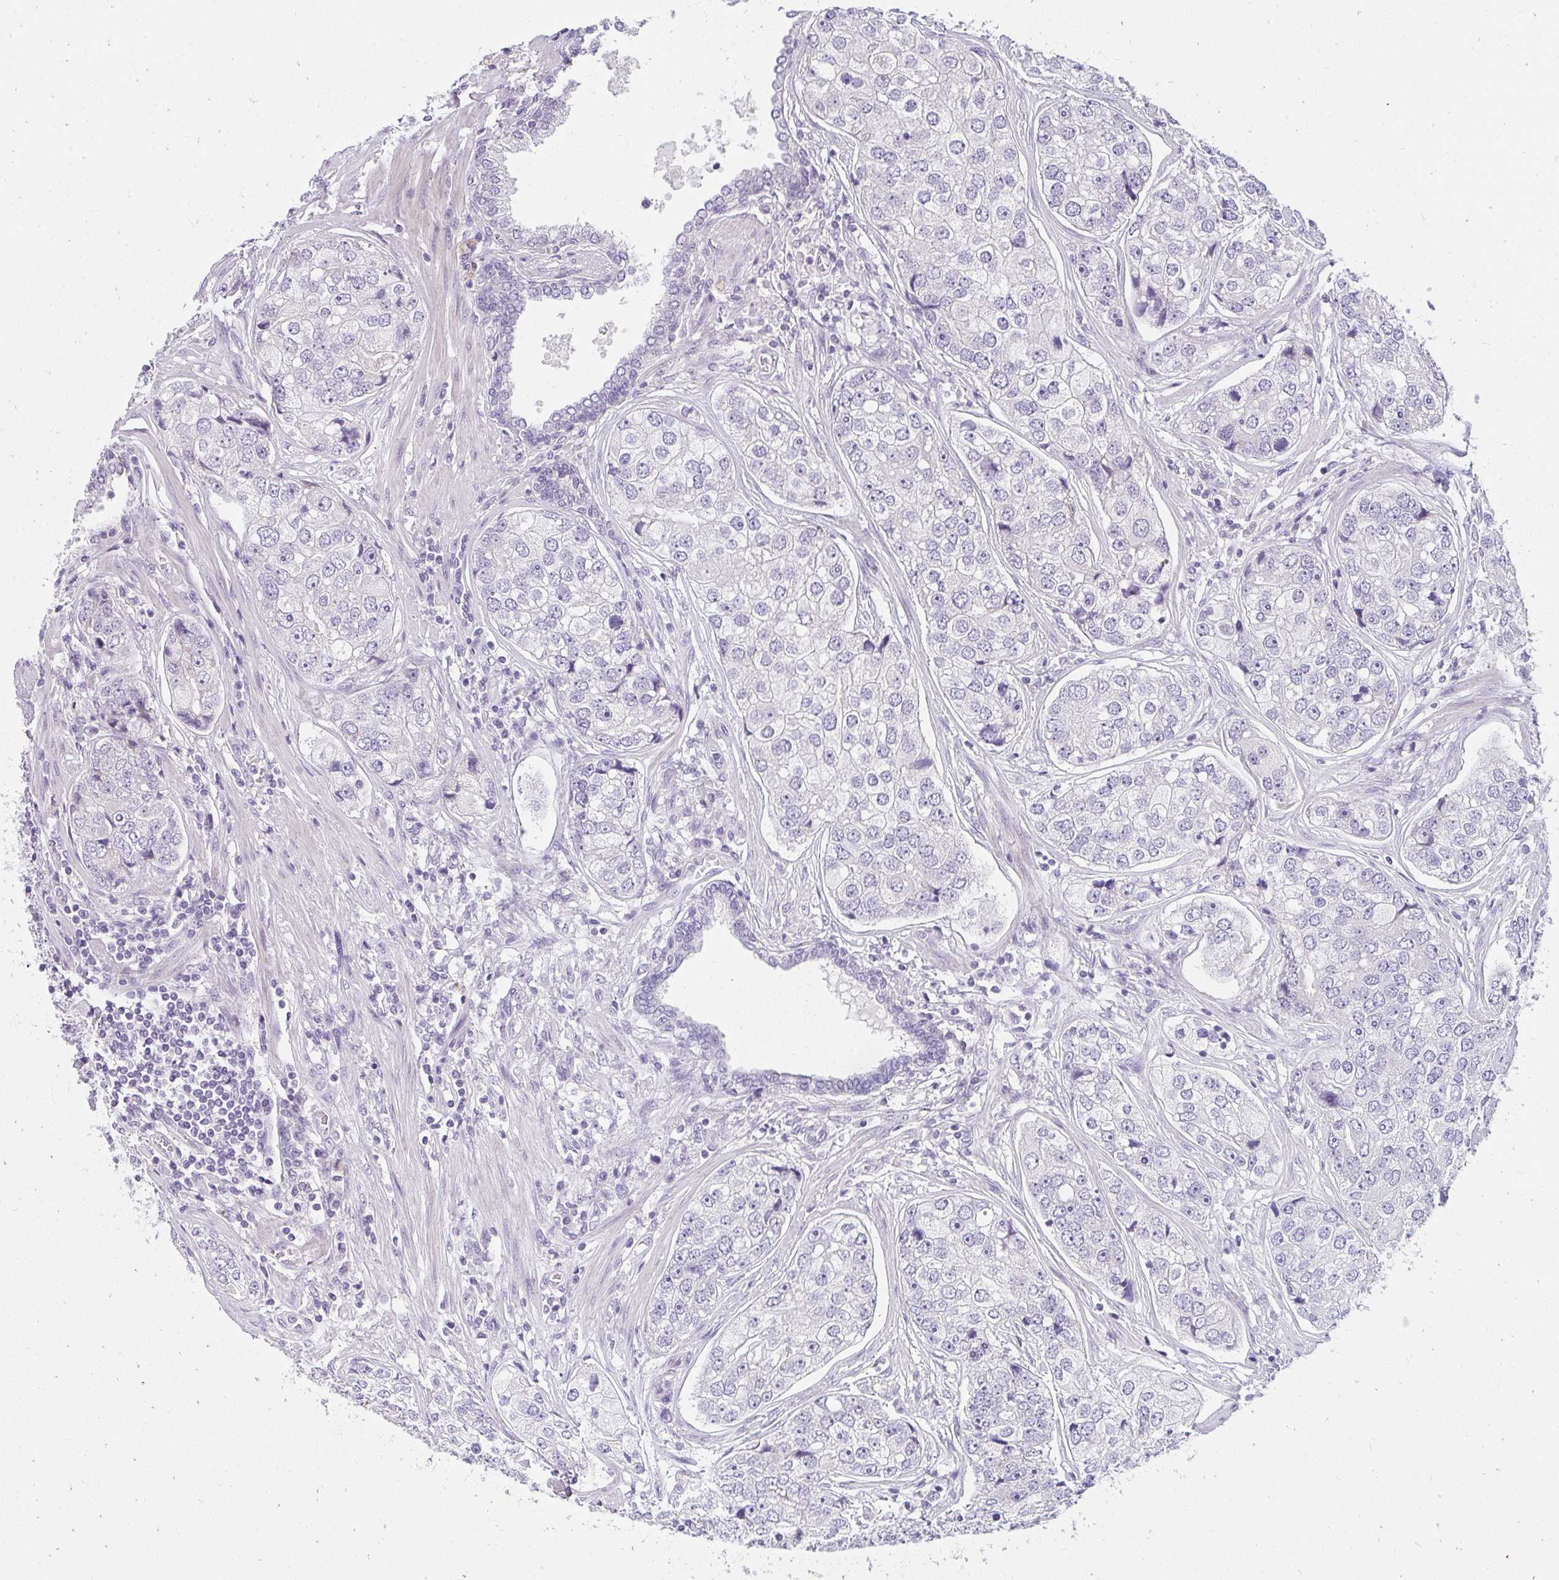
{"staining": {"intensity": "negative", "quantity": "none", "location": "none"}, "tissue": "prostate cancer", "cell_type": "Tumor cells", "image_type": "cancer", "snomed": [{"axis": "morphology", "description": "Adenocarcinoma, High grade"}, {"axis": "topography", "description": "Prostate"}], "caption": "An immunohistochemistry image of high-grade adenocarcinoma (prostate) is shown. There is no staining in tumor cells of high-grade adenocarcinoma (prostate).", "gene": "PPP1R3G", "patient": {"sex": "male", "age": 60}}